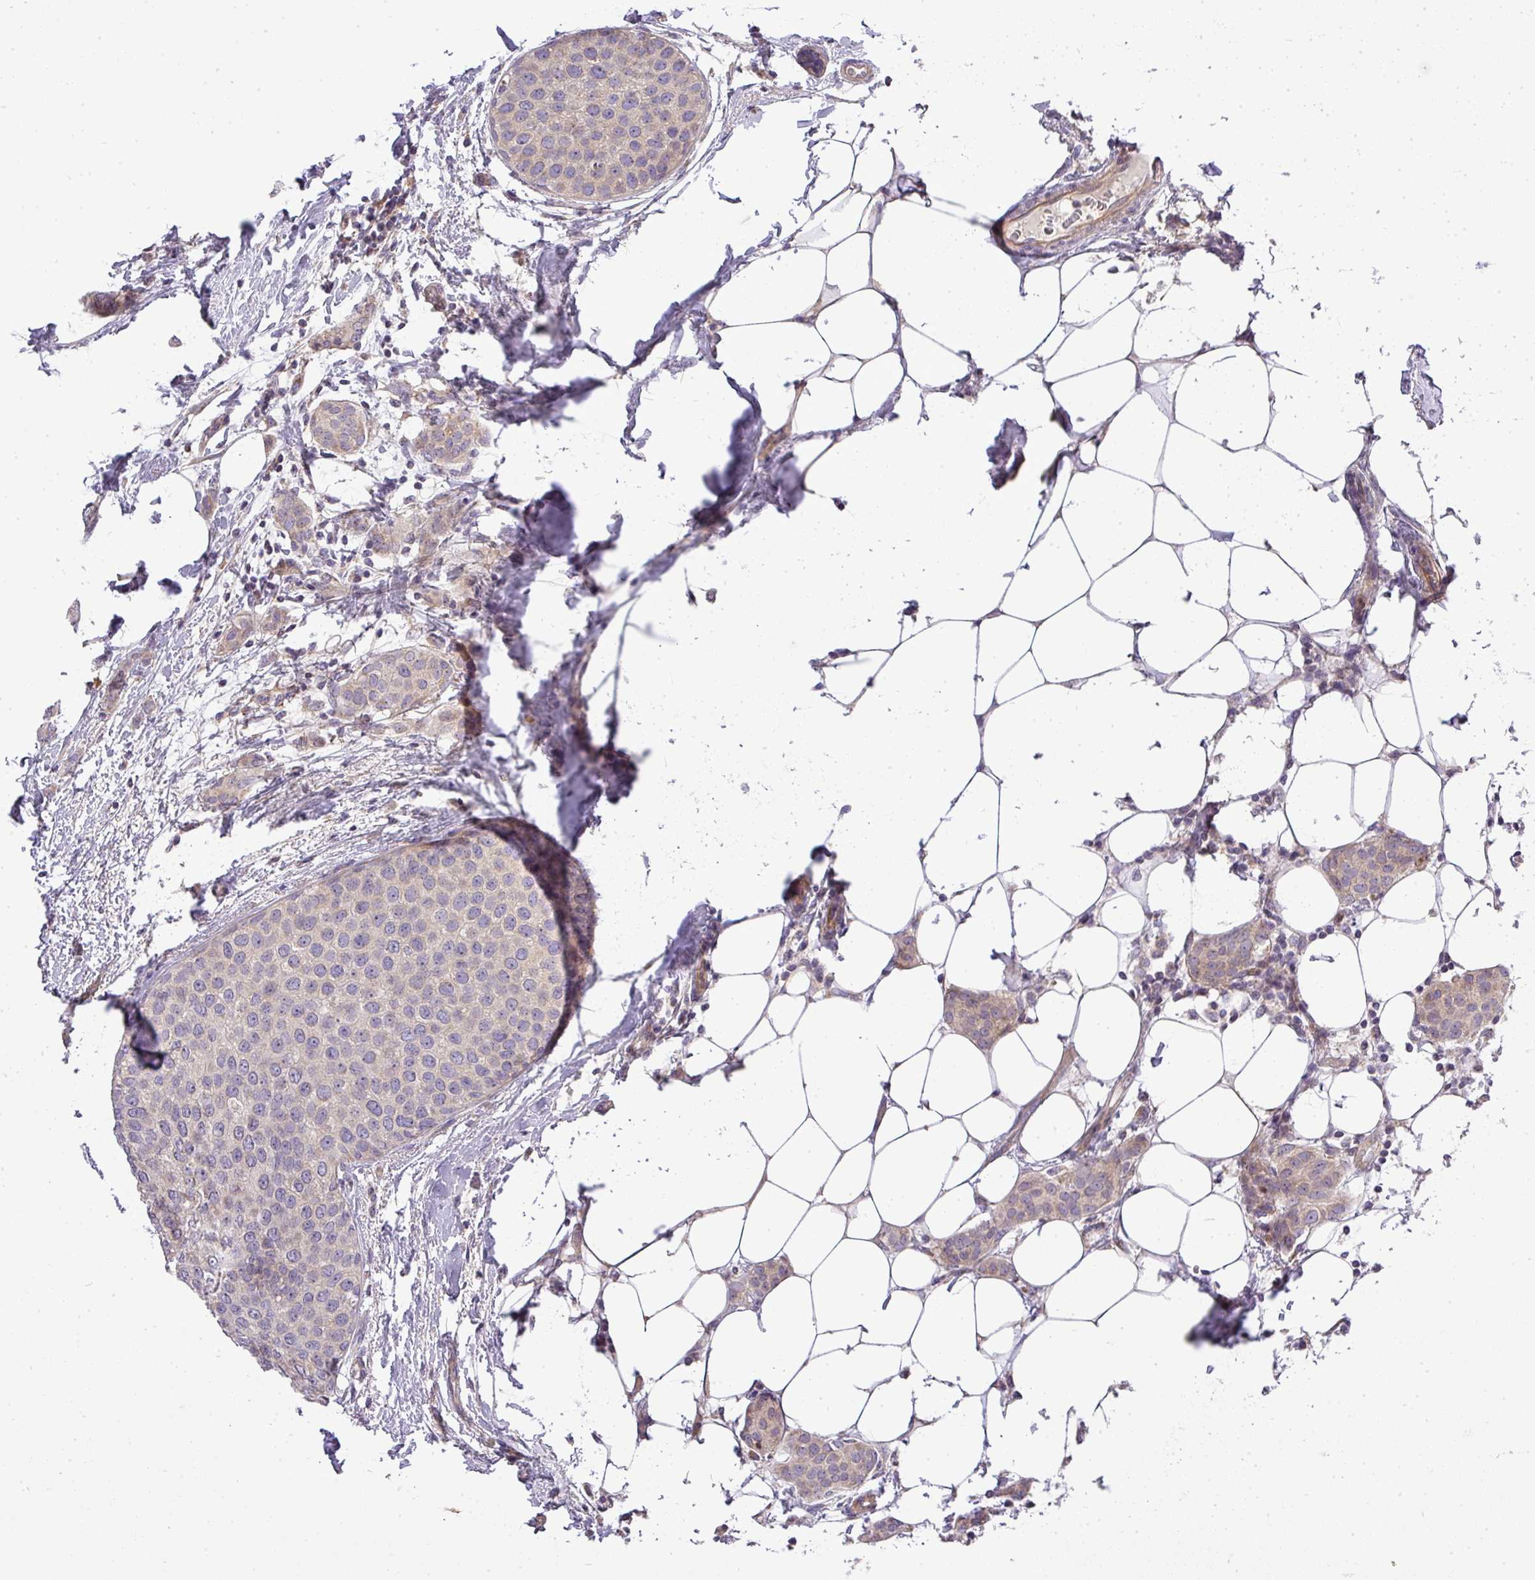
{"staining": {"intensity": "weak", "quantity": "25%-75%", "location": "cytoplasmic/membranous"}, "tissue": "breast cancer", "cell_type": "Tumor cells", "image_type": "cancer", "snomed": [{"axis": "morphology", "description": "Duct carcinoma"}, {"axis": "topography", "description": "Breast"}], "caption": "Human breast cancer (intraductal carcinoma) stained with a protein marker reveals weak staining in tumor cells.", "gene": "ZDHHC1", "patient": {"sex": "female", "age": 72}}